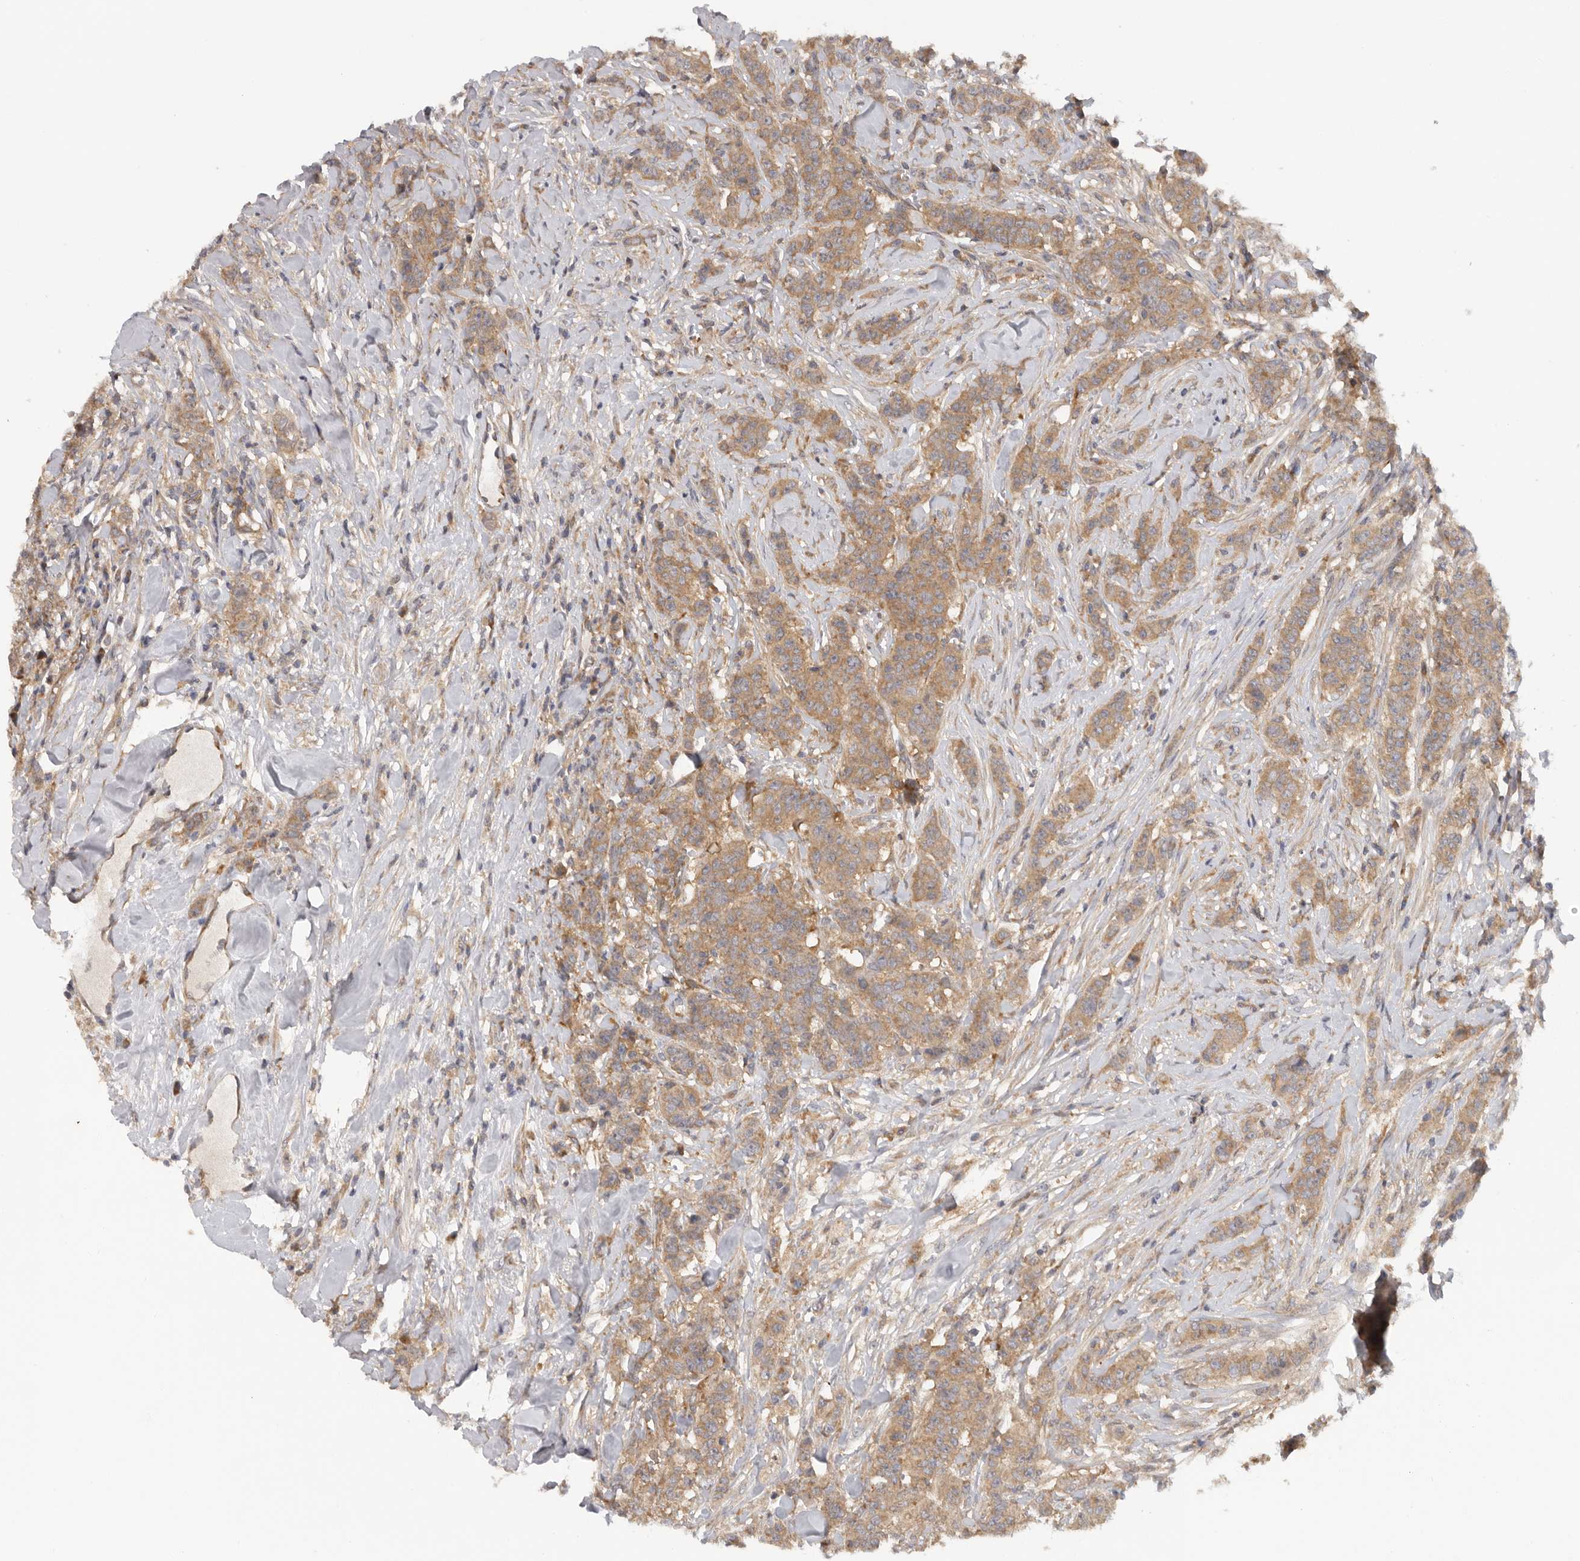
{"staining": {"intensity": "moderate", "quantity": ">75%", "location": "cytoplasmic/membranous"}, "tissue": "breast cancer", "cell_type": "Tumor cells", "image_type": "cancer", "snomed": [{"axis": "morphology", "description": "Duct carcinoma"}, {"axis": "topography", "description": "Breast"}], "caption": "This photomicrograph exhibits invasive ductal carcinoma (breast) stained with immunohistochemistry (IHC) to label a protein in brown. The cytoplasmic/membranous of tumor cells show moderate positivity for the protein. Nuclei are counter-stained blue.", "gene": "PPP1R42", "patient": {"sex": "female", "age": 40}}